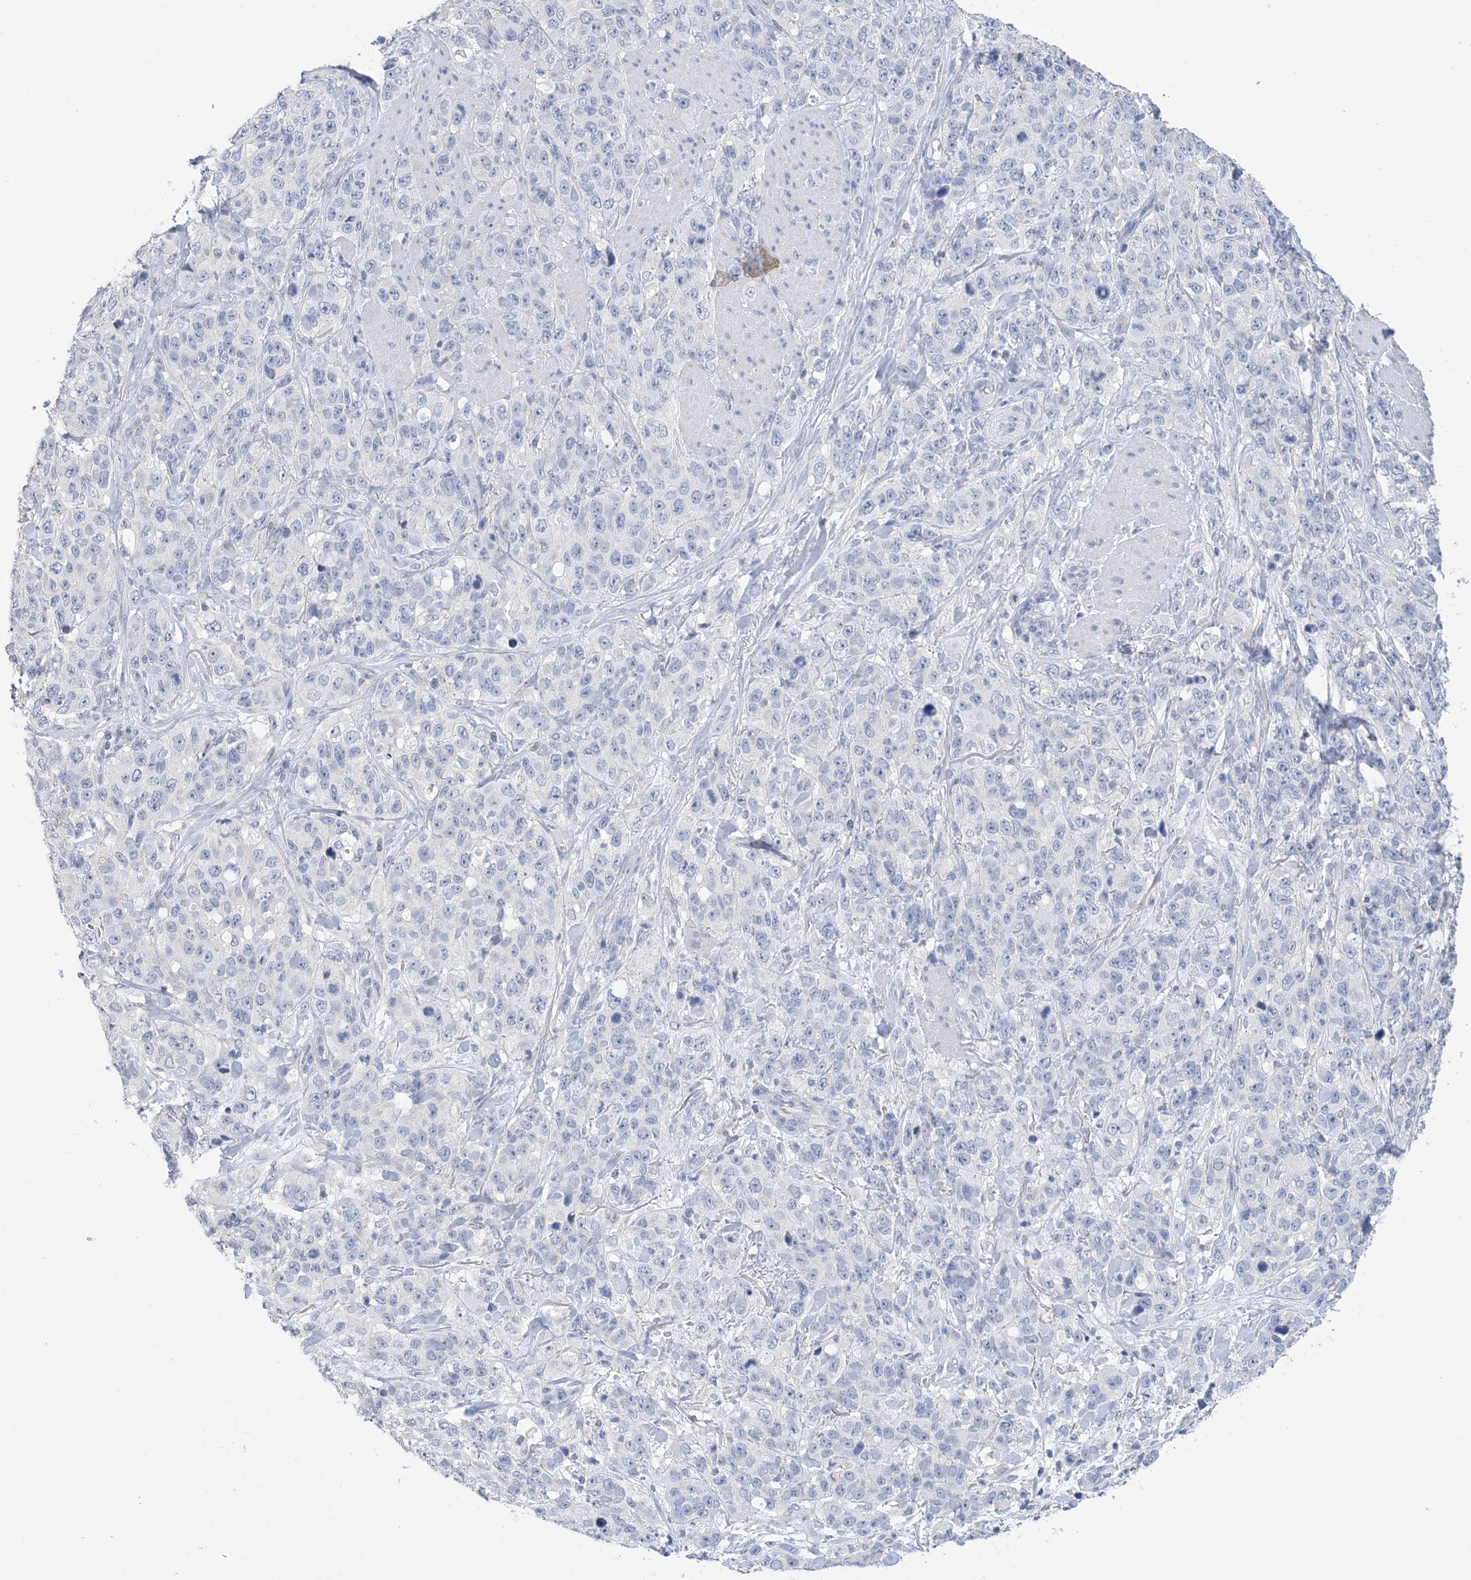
{"staining": {"intensity": "negative", "quantity": "none", "location": "none"}, "tissue": "stomach cancer", "cell_type": "Tumor cells", "image_type": "cancer", "snomed": [{"axis": "morphology", "description": "Adenocarcinoma, NOS"}, {"axis": "topography", "description": "Stomach"}], "caption": "Immunohistochemical staining of stomach cancer demonstrates no significant expression in tumor cells.", "gene": "DSC3", "patient": {"sex": "male", "age": 48}}